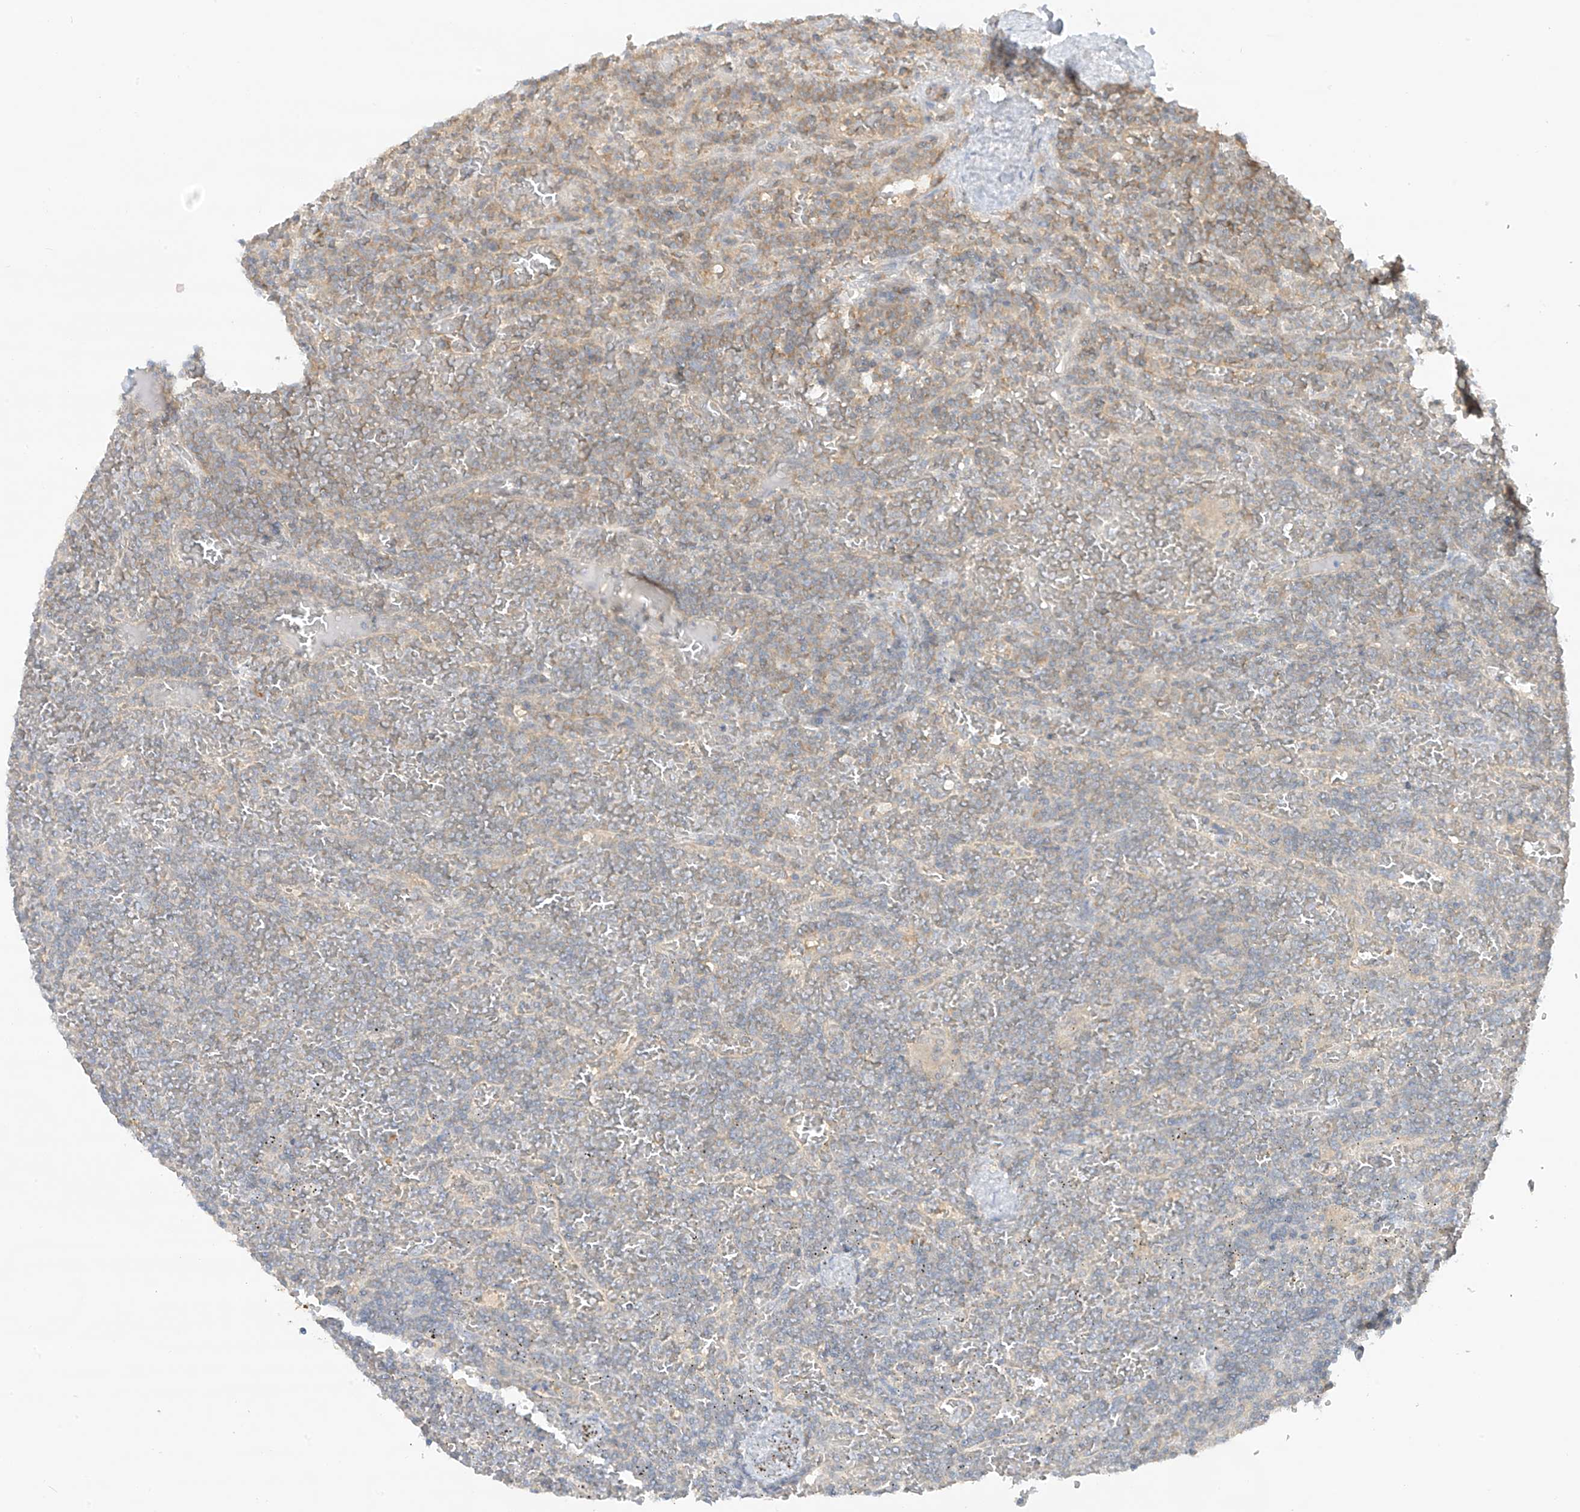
{"staining": {"intensity": "weak", "quantity": "<25%", "location": "cytoplasmic/membranous"}, "tissue": "lymphoma", "cell_type": "Tumor cells", "image_type": "cancer", "snomed": [{"axis": "morphology", "description": "Malignant lymphoma, non-Hodgkin's type, Low grade"}, {"axis": "topography", "description": "Spleen"}], "caption": "Immunohistochemical staining of lymphoma exhibits no significant expression in tumor cells.", "gene": "ANGEL2", "patient": {"sex": "female", "age": 19}}